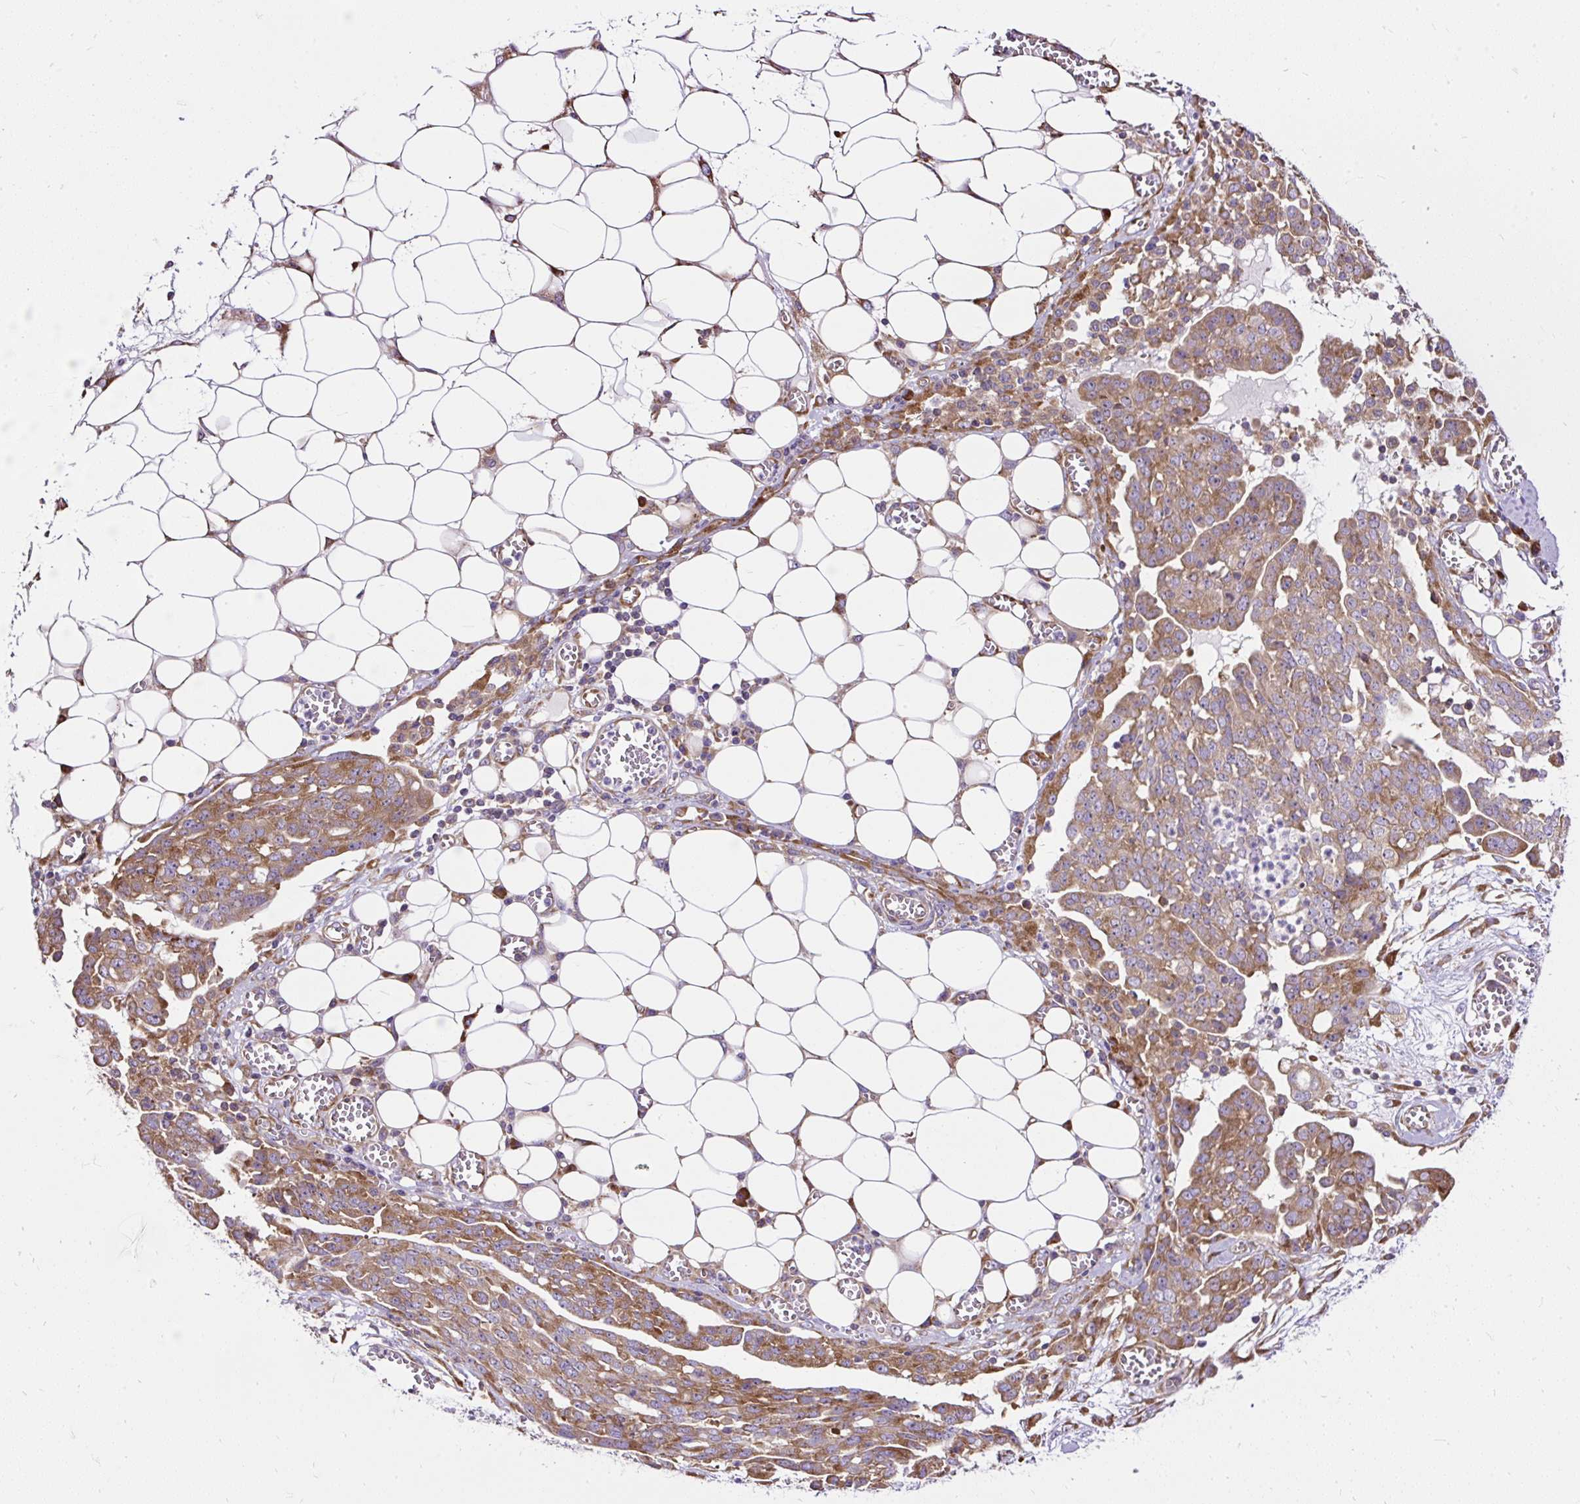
{"staining": {"intensity": "moderate", "quantity": ">75%", "location": "cytoplasmic/membranous"}, "tissue": "ovarian cancer", "cell_type": "Tumor cells", "image_type": "cancer", "snomed": [{"axis": "morphology", "description": "Cystadenocarcinoma, serous, NOS"}, {"axis": "topography", "description": "Soft tissue"}, {"axis": "topography", "description": "Ovary"}], "caption": "Immunohistochemical staining of ovarian cancer (serous cystadenocarcinoma) shows moderate cytoplasmic/membranous protein staining in approximately >75% of tumor cells. (Brightfield microscopy of DAB IHC at high magnification).", "gene": "RPS5", "patient": {"sex": "female", "age": 57}}